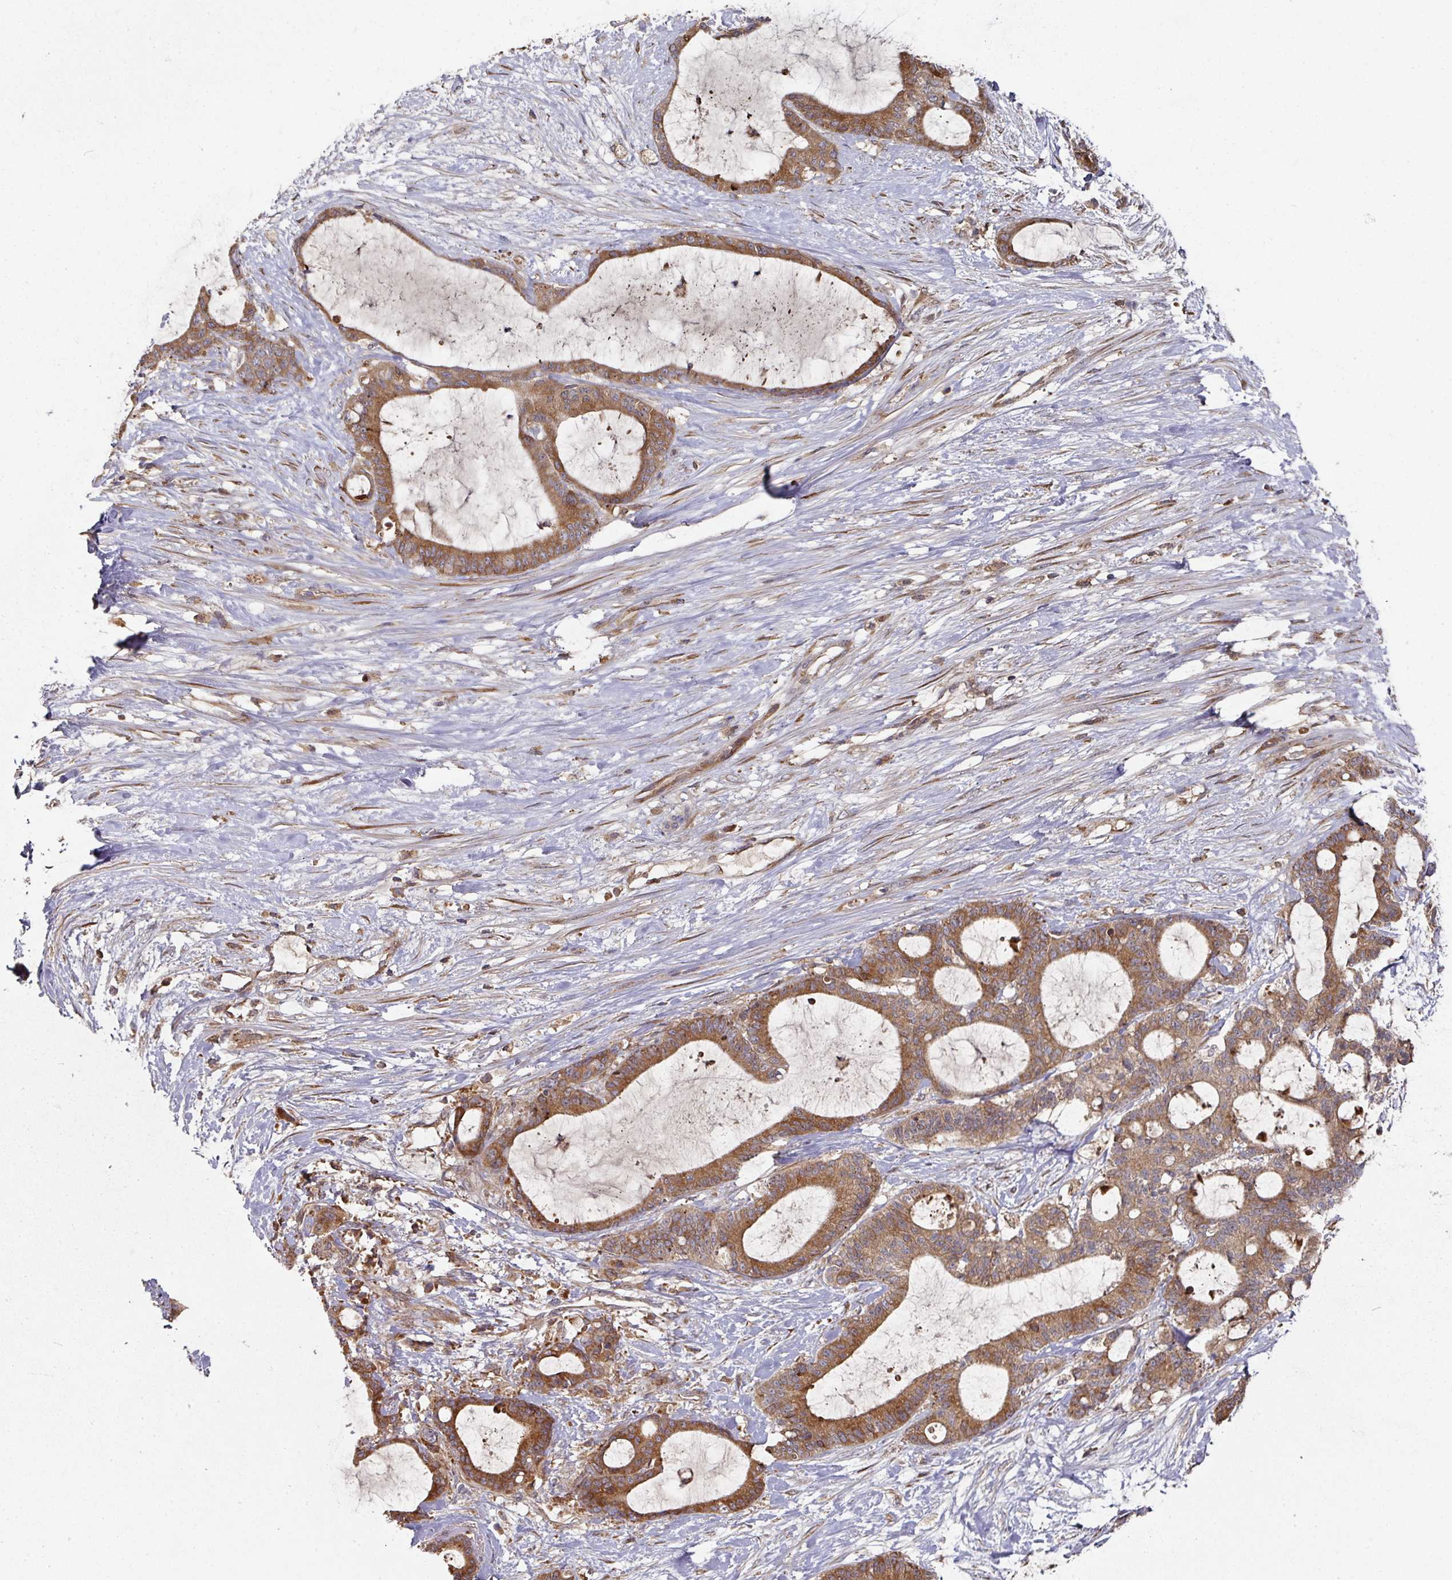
{"staining": {"intensity": "strong", "quantity": ">75%", "location": "cytoplasmic/membranous"}, "tissue": "liver cancer", "cell_type": "Tumor cells", "image_type": "cancer", "snomed": [{"axis": "morphology", "description": "Normal tissue, NOS"}, {"axis": "morphology", "description": "Cholangiocarcinoma"}, {"axis": "topography", "description": "Liver"}, {"axis": "topography", "description": "Peripheral nerve tissue"}], "caption": "Liver cancer (cholangiocarcinoma) stained with IHC shows strong cytoplasmic/membranous positivity in about >75% of tumor cells. The staining was performed using DAB, with brown indicating positive protein expression. Nuclei are stained blue with hematoxylin.", "gene": "CEP95", "patient": {"sex": "female", "age": 73}}